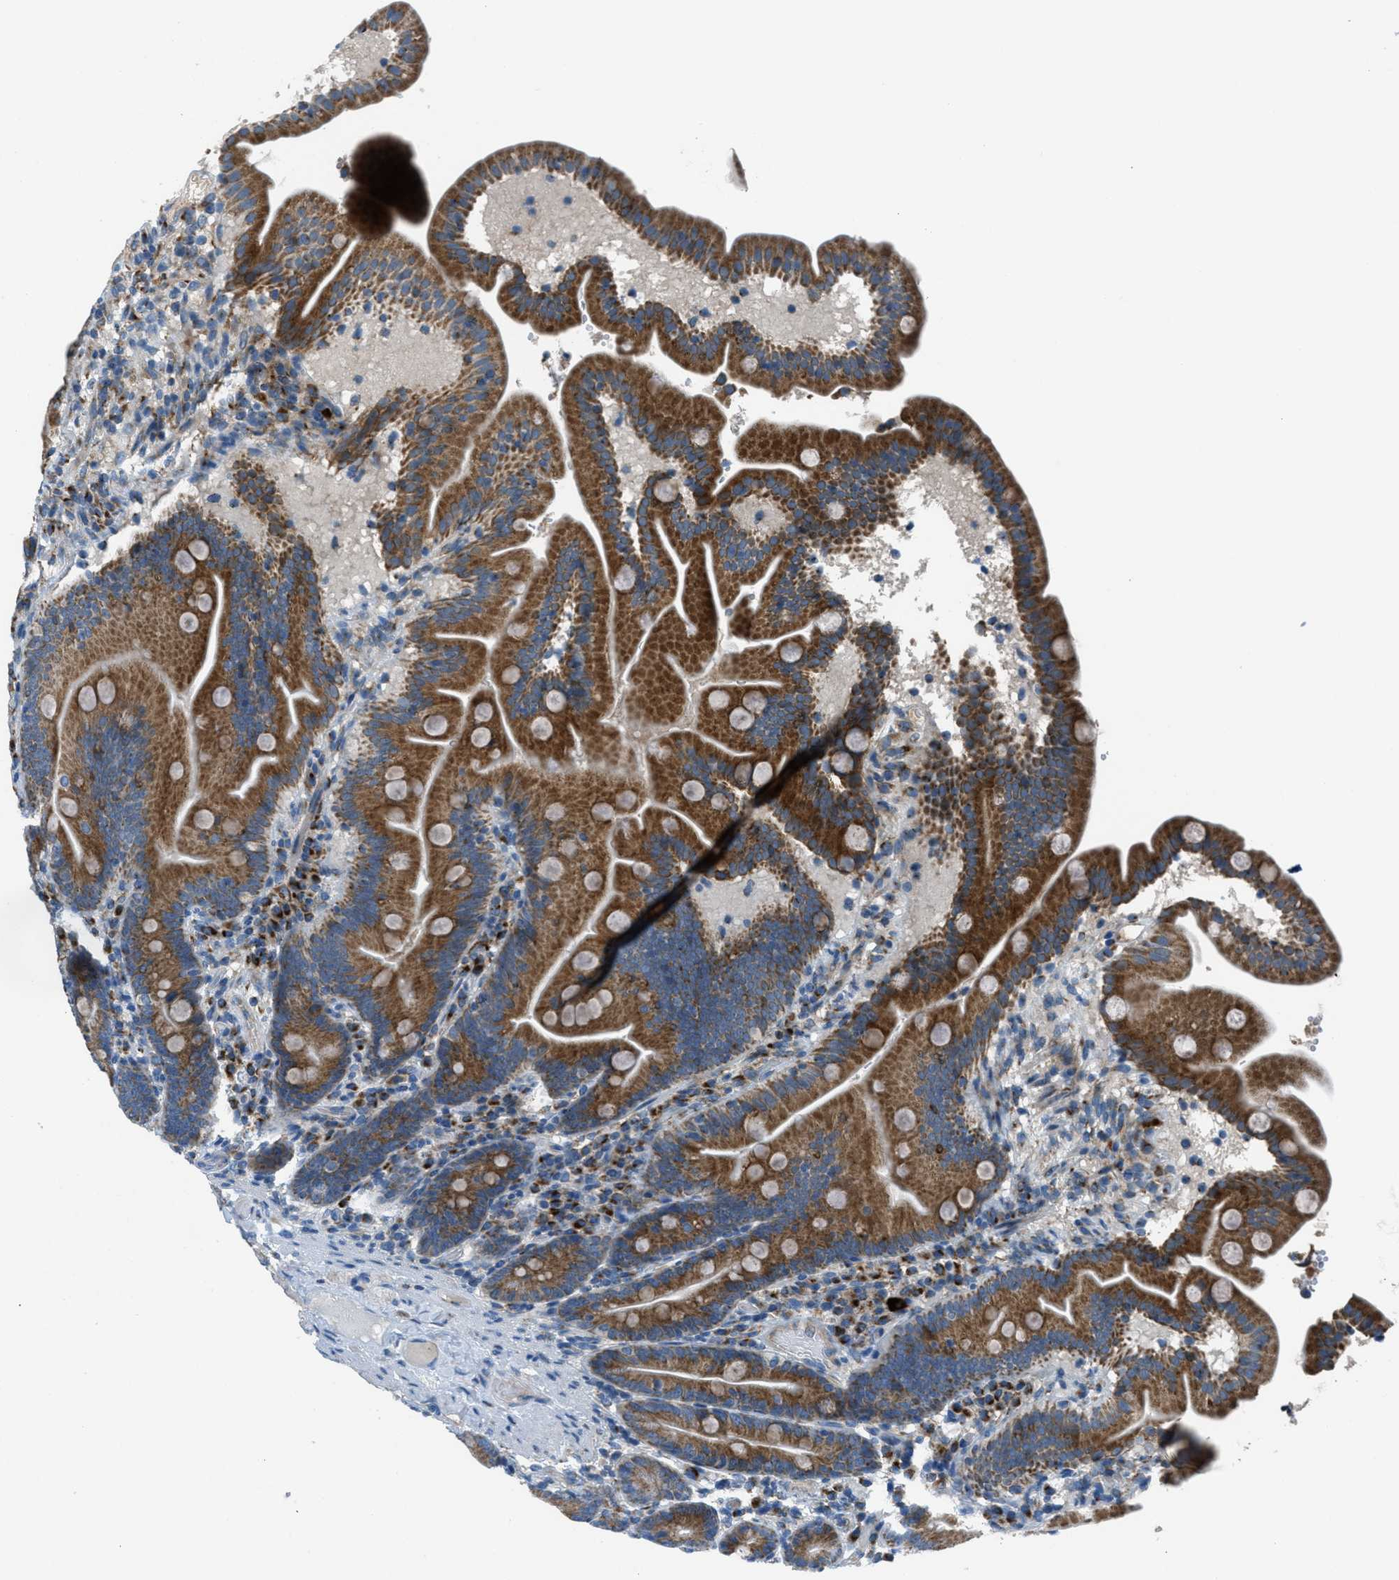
{"staining": {"intensity": "strong", "quantity": ">75%", "location": "cytoplasmic/membranous"}, "tissue": "duodenum", "cell_type": "Glandular cells", "image_type": "normal", "snomed": [{"axis": "morphology", "description": "Normal tissue, NOS"}, {"axis": "topography", "description": "Duodenum"}], "caption": "A brown stain labels strong cytoplasmic/membranous staining of a protein in glandular cells of normal human duodenum. The protein of interest is shown in brown color, while the nuclei are stained blue.", "gene": "BCKDK", "patient": {"sex": "male", "age": 54}}